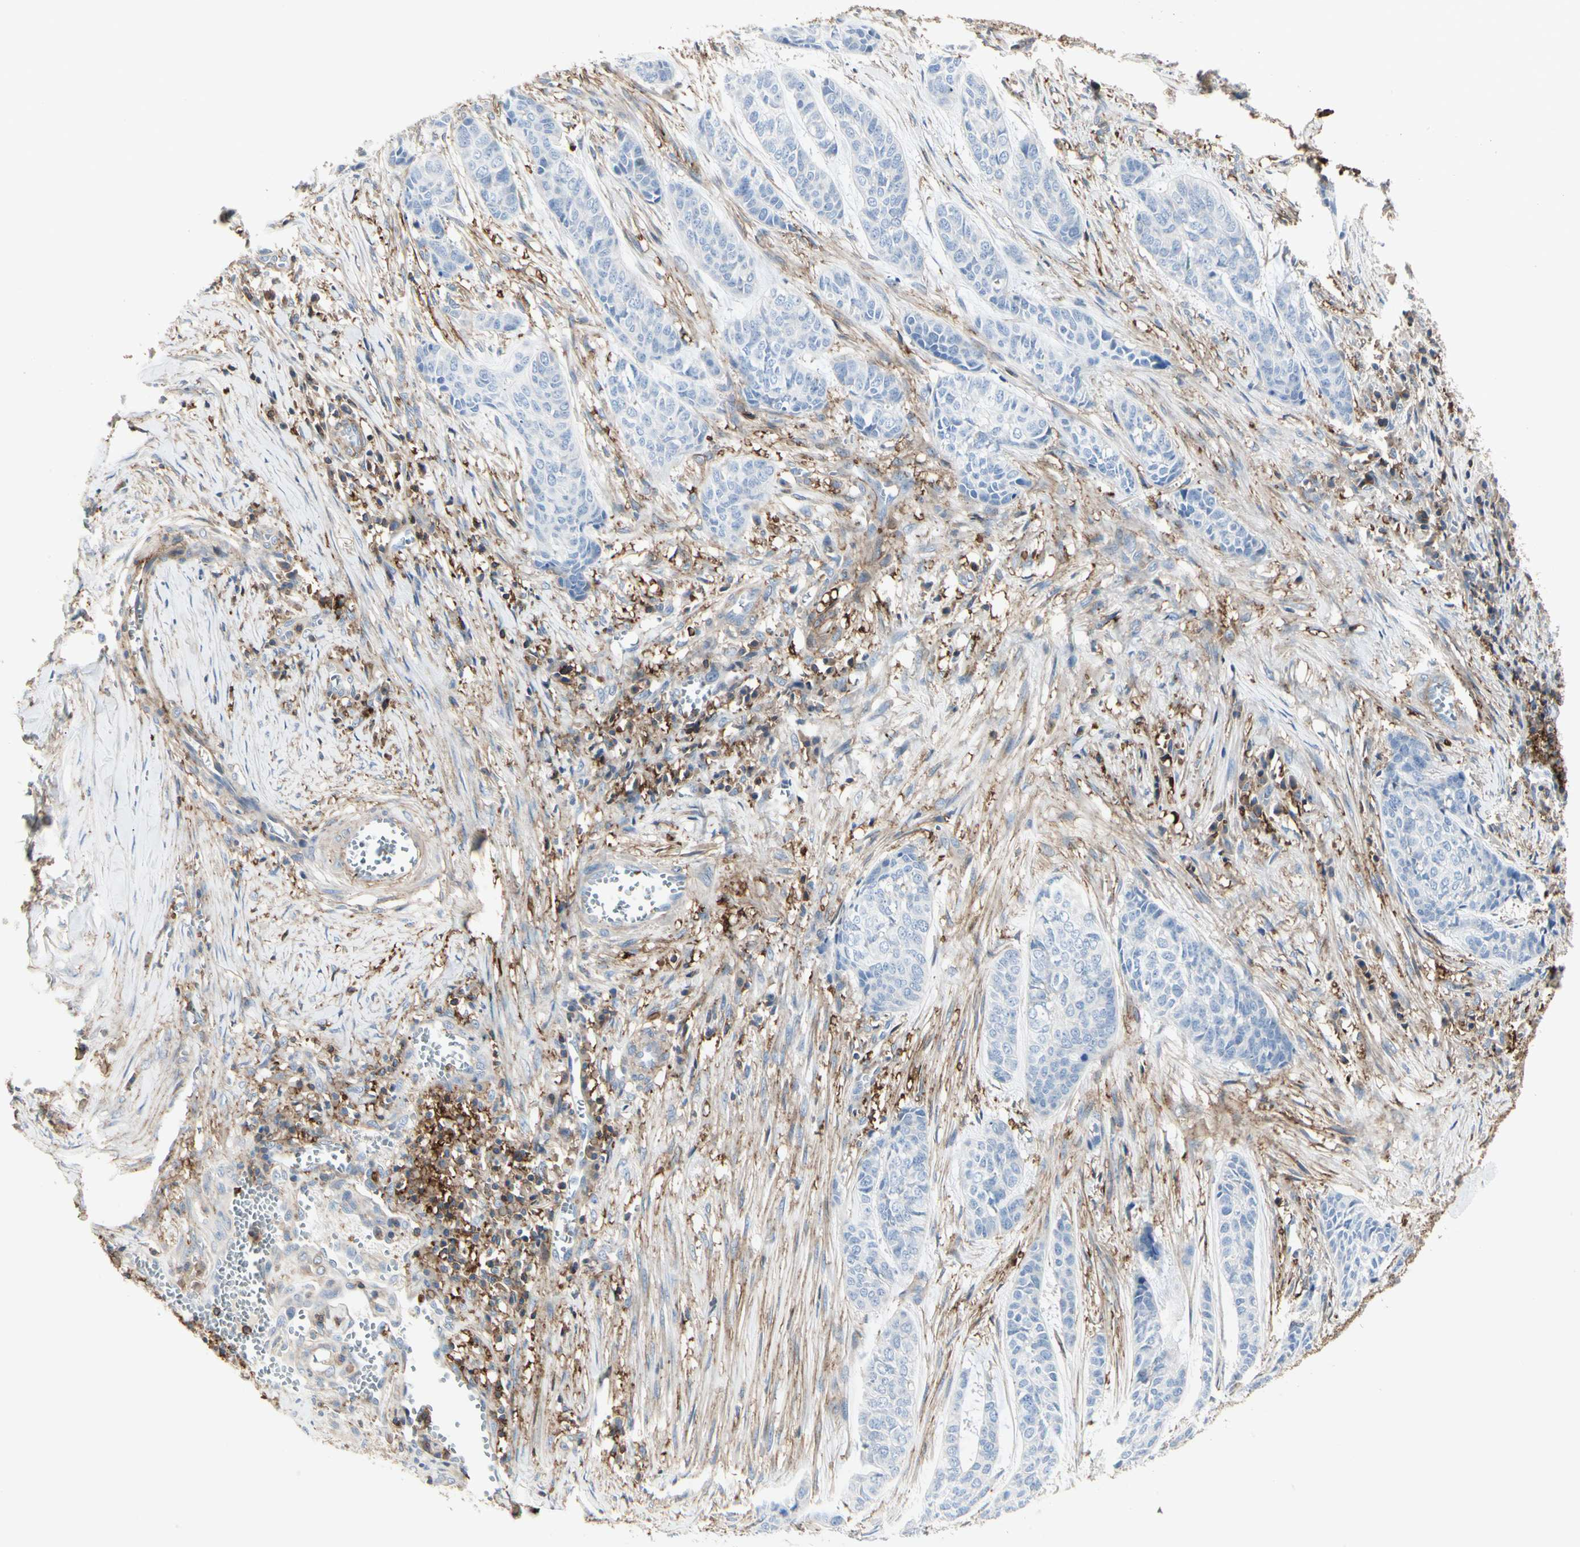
{"staining": {"intensity": "negative", "quantity": "none", "location": "none"}, "tissue": "skin cancer", "cell_type": "Tumor cells", "image_type": "cancer", "snomed": [{"axis": "morphology", "description": "Basal cell carcinoma"}, {"axis": "topography", "description": "Skin"}], "caption": "Skin cancer (basal cell carcinoma) was stained to show a protein in brown. There is no significant positivity in tumor cells.", "gene": "CLEC2B", "patient": {"sex": "female", "age": 64}}